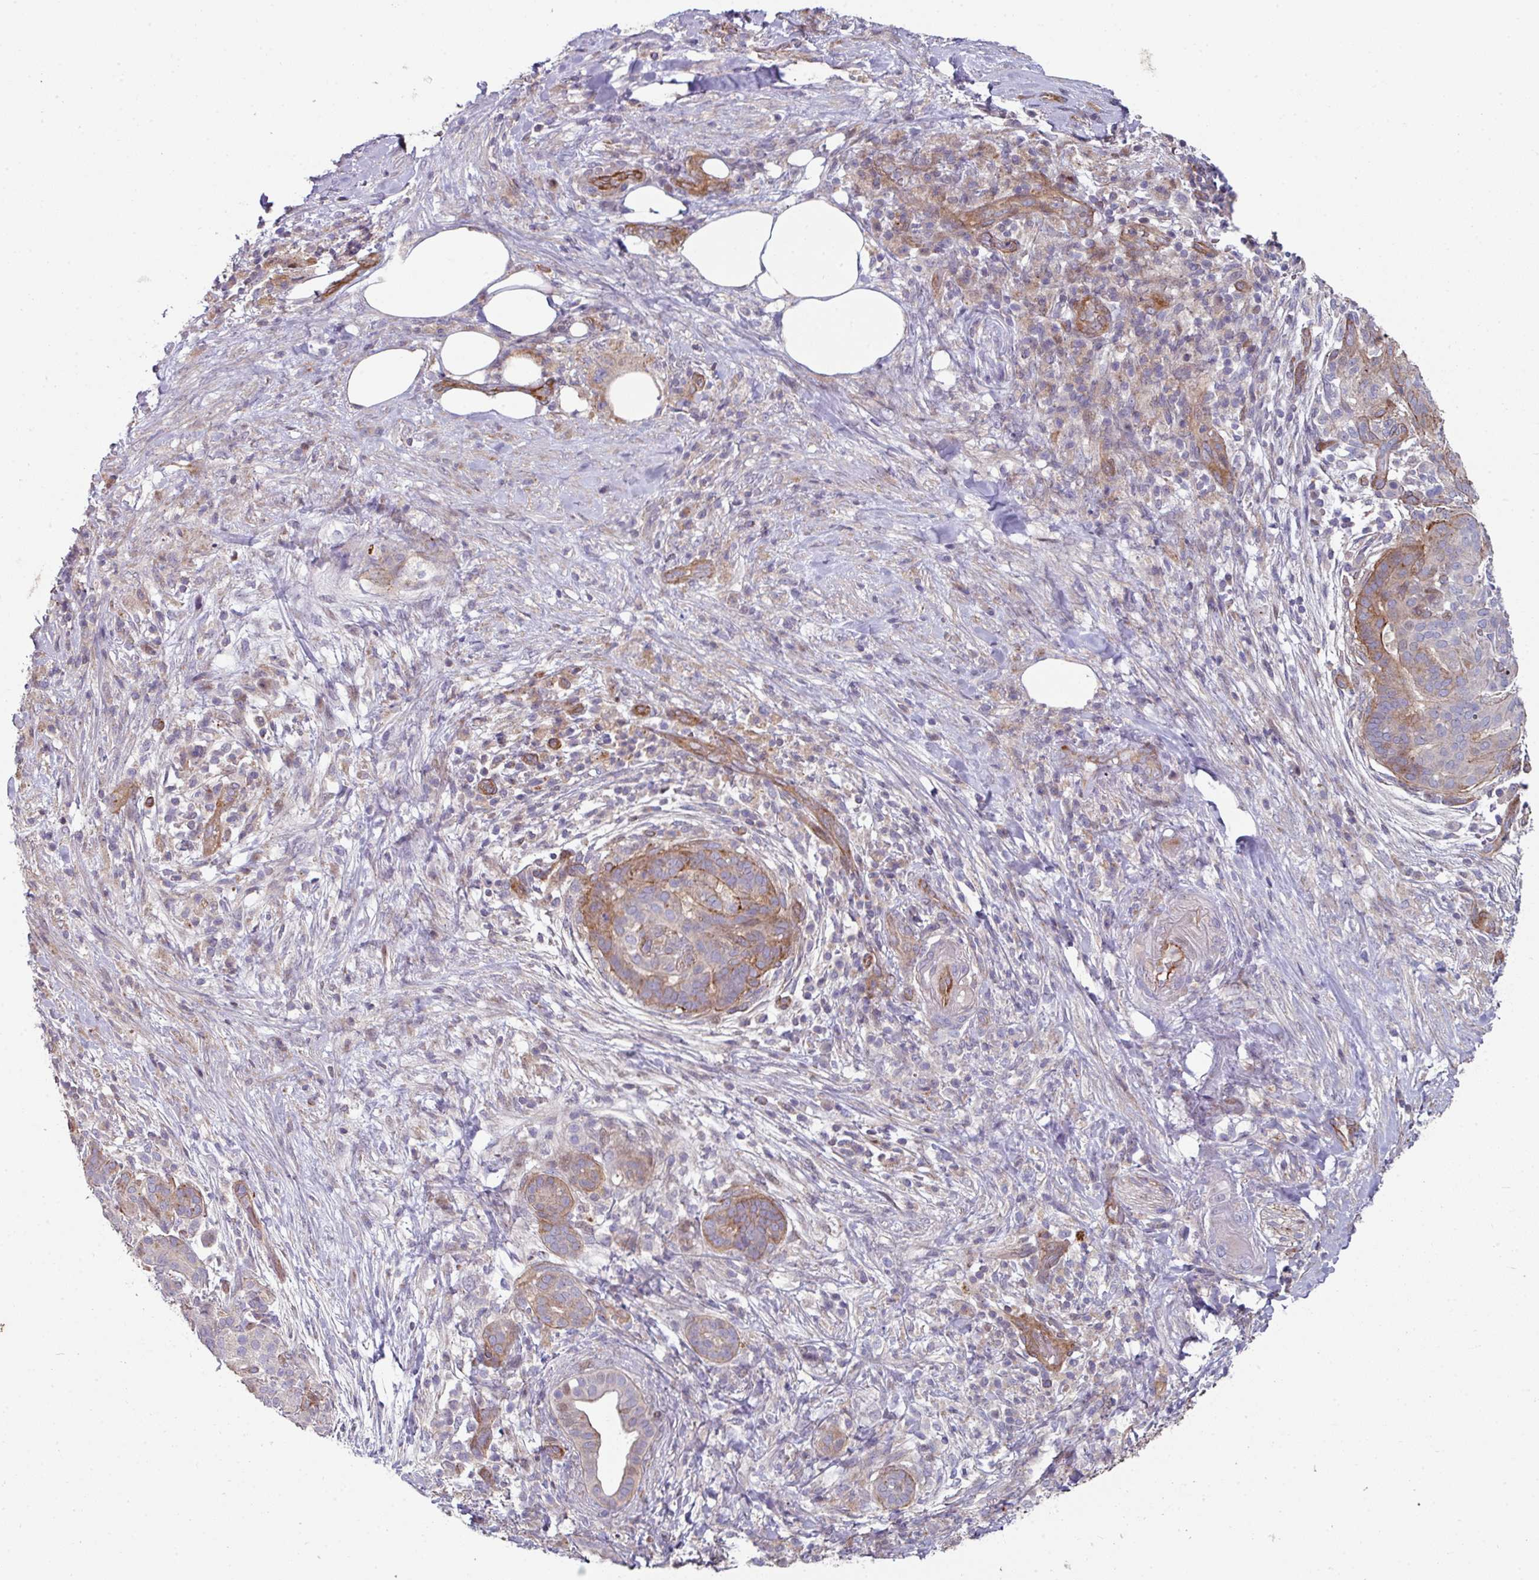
{"staining": {"intensity": "moderate", "quantity": "25%-75%", "location": "cytoplasmic/membranous"}, "tissue": "pancreatic cancer", "cell_type": "Tumor cells", "image_type": "cancer", "snomed": [{"axis": "morphology", "description": "Adenocarcinoma, NOS"}, {"axis": "topography", "description": "Pancreas"}], "caption": "Protein staining of pancreatic cancer tissue demonstrates moderate cytoplasmic/membranous staining in about 25%-75% of tumor cells.", "gene": "ANO9", "patient": {"sex": "male", "age": 44}}